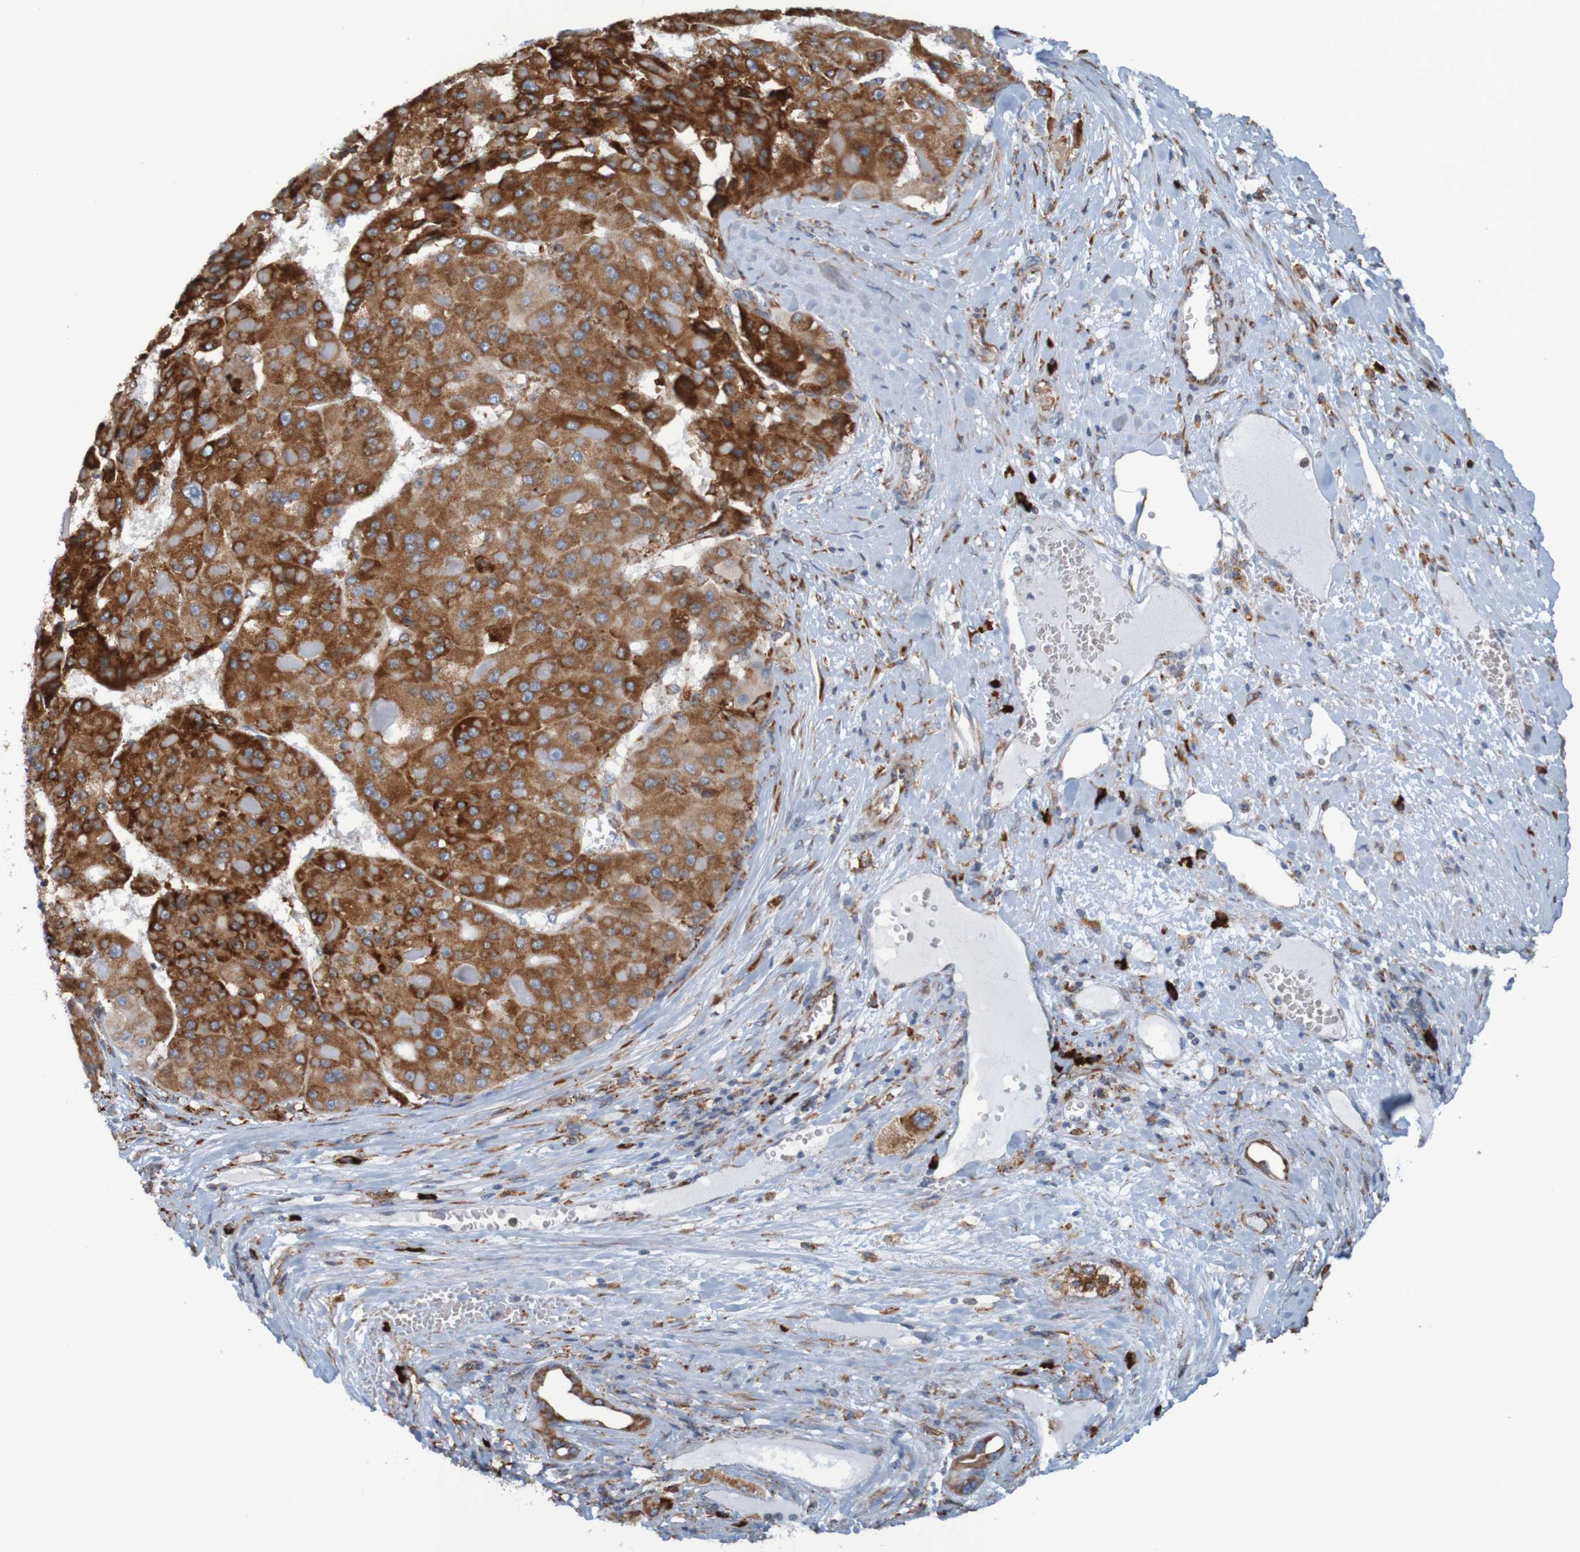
{"staining": {"intensity": "moderate", "quantity": ">75%", "location": "cytoplasmic/membranous"}, "tissue": "liver cancer", "cell_type": "Tumor cells", "image_type": "cancer", "snomed": [{"axis": "morphology", "description": "Carcinoma, Hepatocellular, NOS"}, {"axis": "topography", "description": "Liver"}], "caption": "Liver hepatocellular carcinoma stained with DAB (3,3'-diaminobenzidine) immunohistochemistry (IHC) exhibits medium levels of moderate cytoplasmic/membranous positivity in about >75% of tumor cells. The protein is shown in brown color, while the nuclei are stained blue.", "gene": "SSR1", "patient": {"sex": "female", "age": 73}}